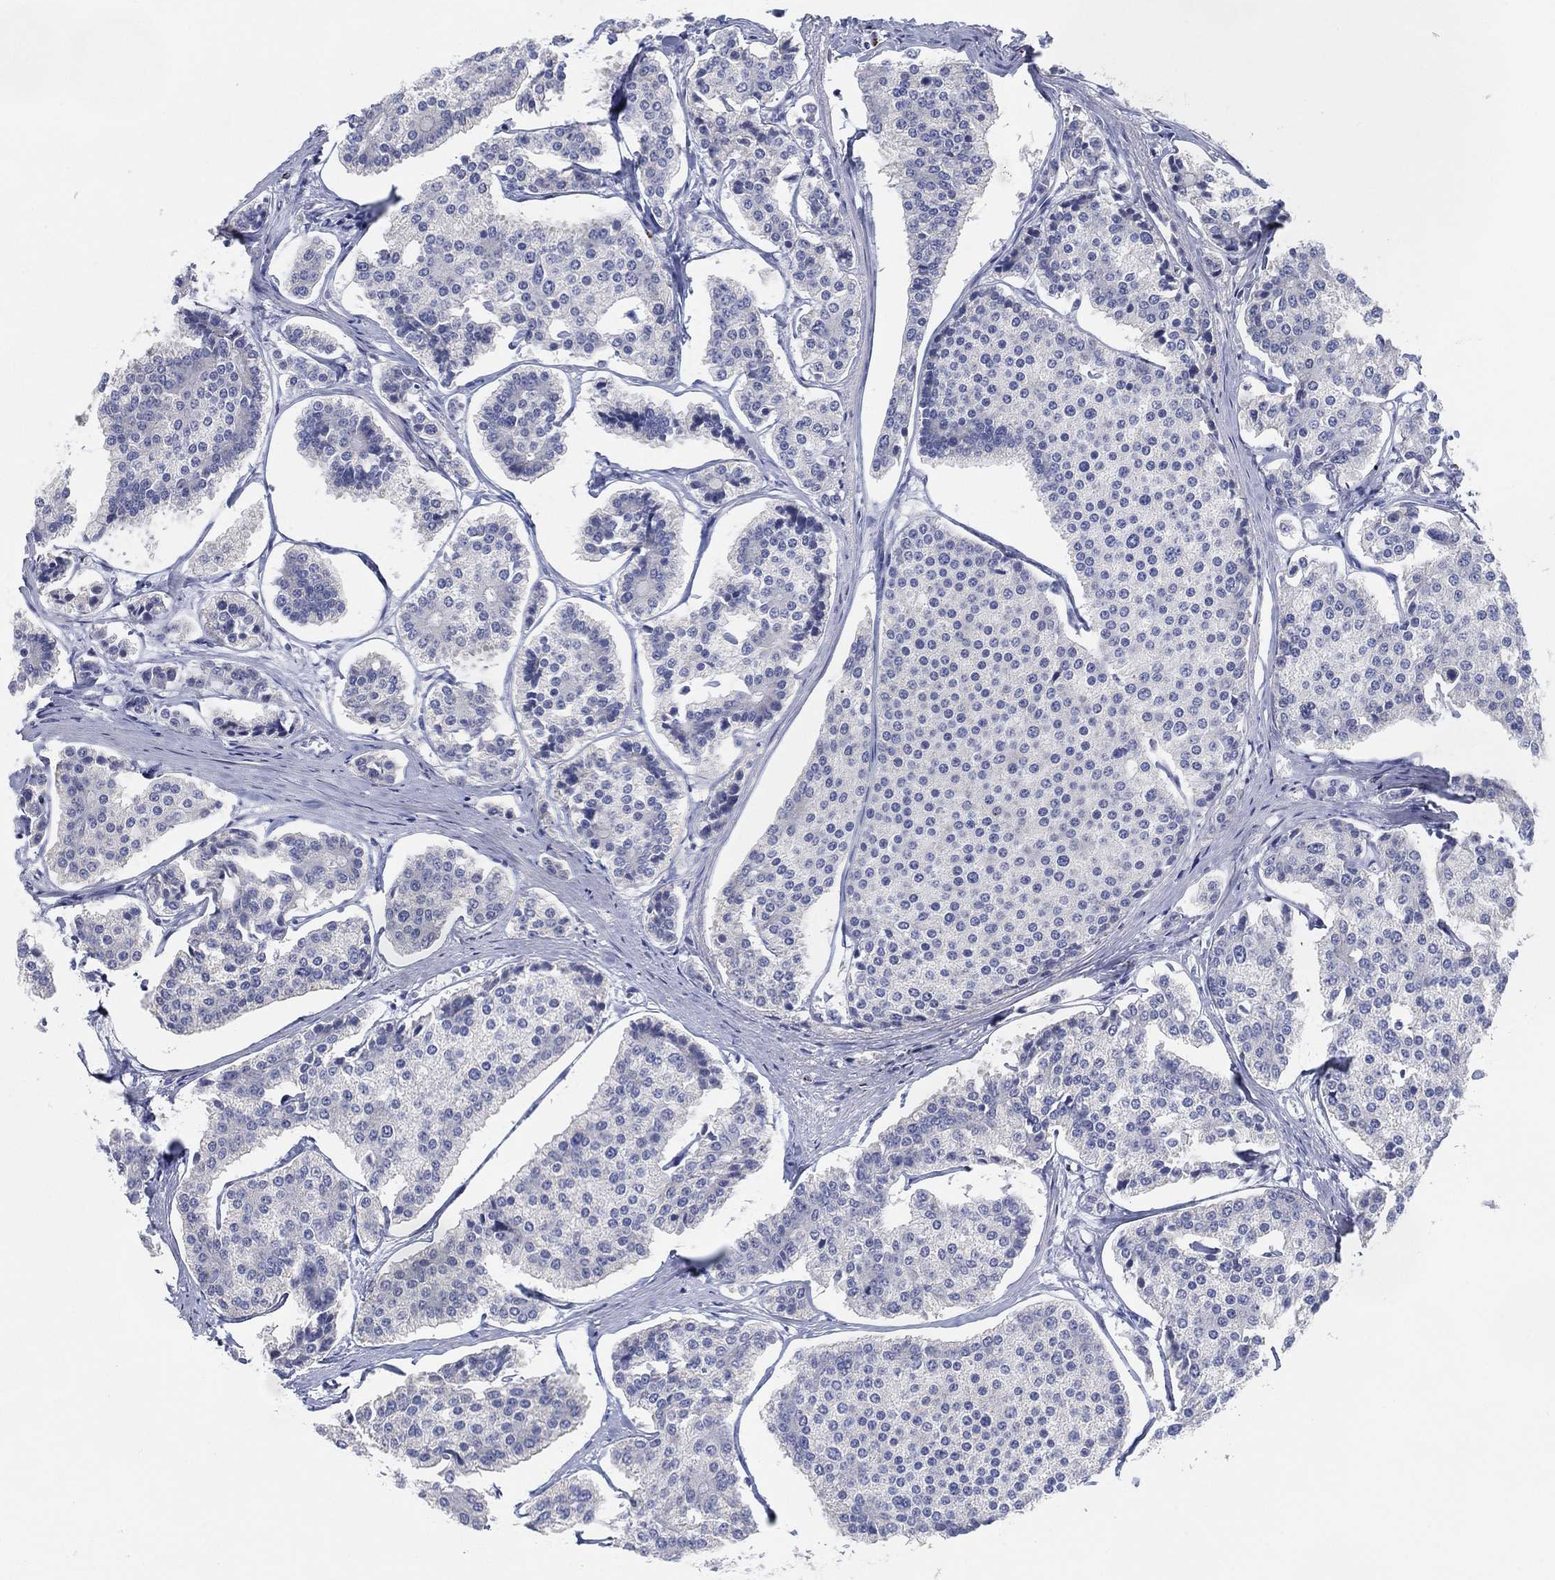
{"staining": {"intensity": "negative", "quantity": "none", "location": "none"}, "tissue": "carcinoid", "cell_type": "Tumor cells", "image_type": "cancer", "snomed": [{"axis": "morphology", "description": "Carcinoid, malignant, NOS"}, {"axis": "topography", "description": "Small intestine"}], "caption": "Carcinoid was stained to show a protein in brown. There is no significant staining in tumor cells.", "gene": "ADAD2", "patient": {"sex": "female", "age": 65}}